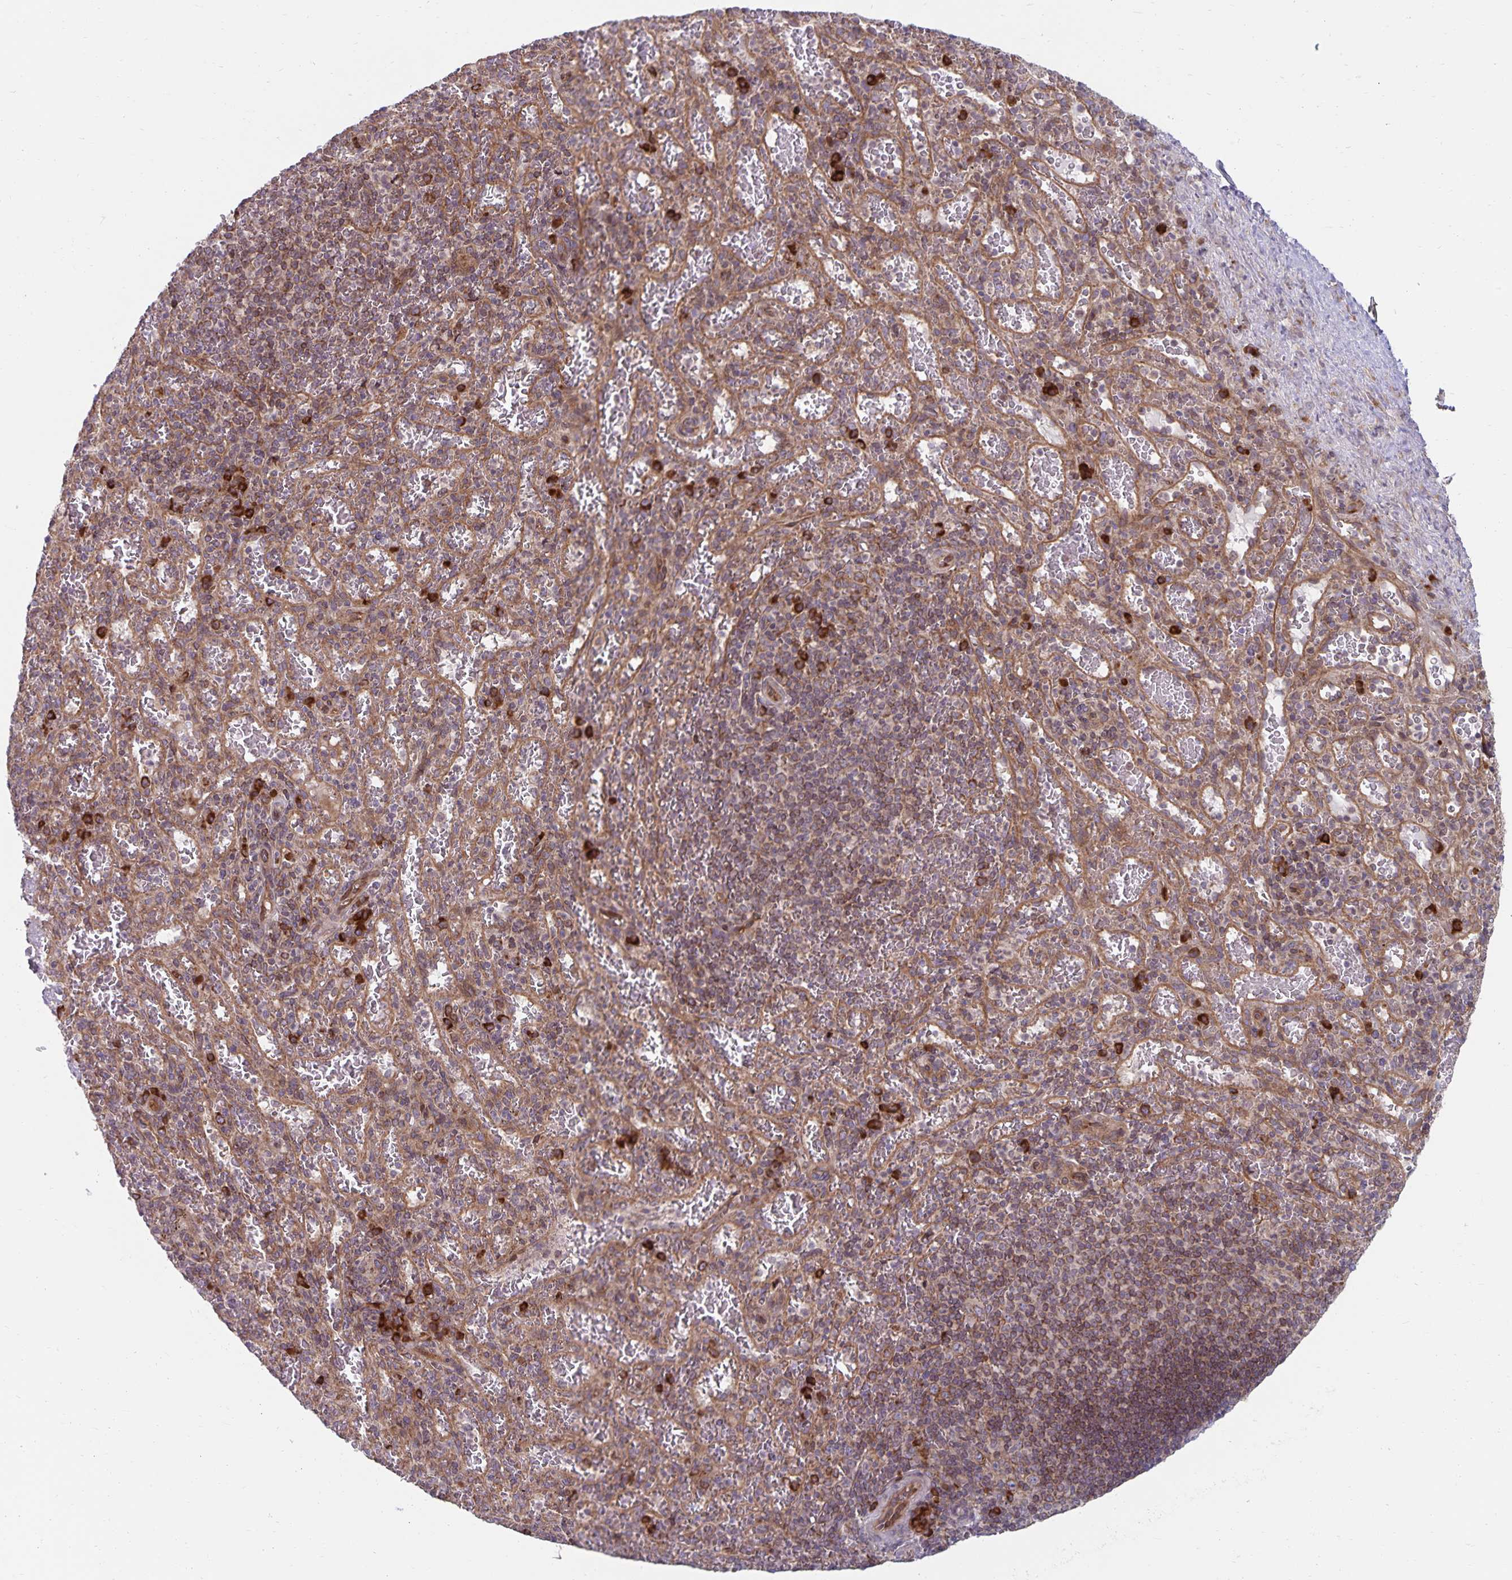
{"staining": {"intensity": "strong", "quantity": "<25%", "location": "cytoplasmic/membranous"}, "tissue": "spleen", "cell_type": "Cells in red pulp", "image_type": "normal", "snomed": [{"axis": "morphology", "description": "Normal tissue, NOS"}, {"axis": "topography", "description": "Spleen"}], "caption": "Immunohistochemistry (IHC) image of normal spleen: spleen stained using immunohistochemistry reveals medium levels of strong protein expression localized specifically in the cytoplasmic/membranous of cells in red pulp, appearing as a cytoplasmic/membranous brown color.", "gene": "SEC62", "patient": {"sex": "male", "age": 57}}